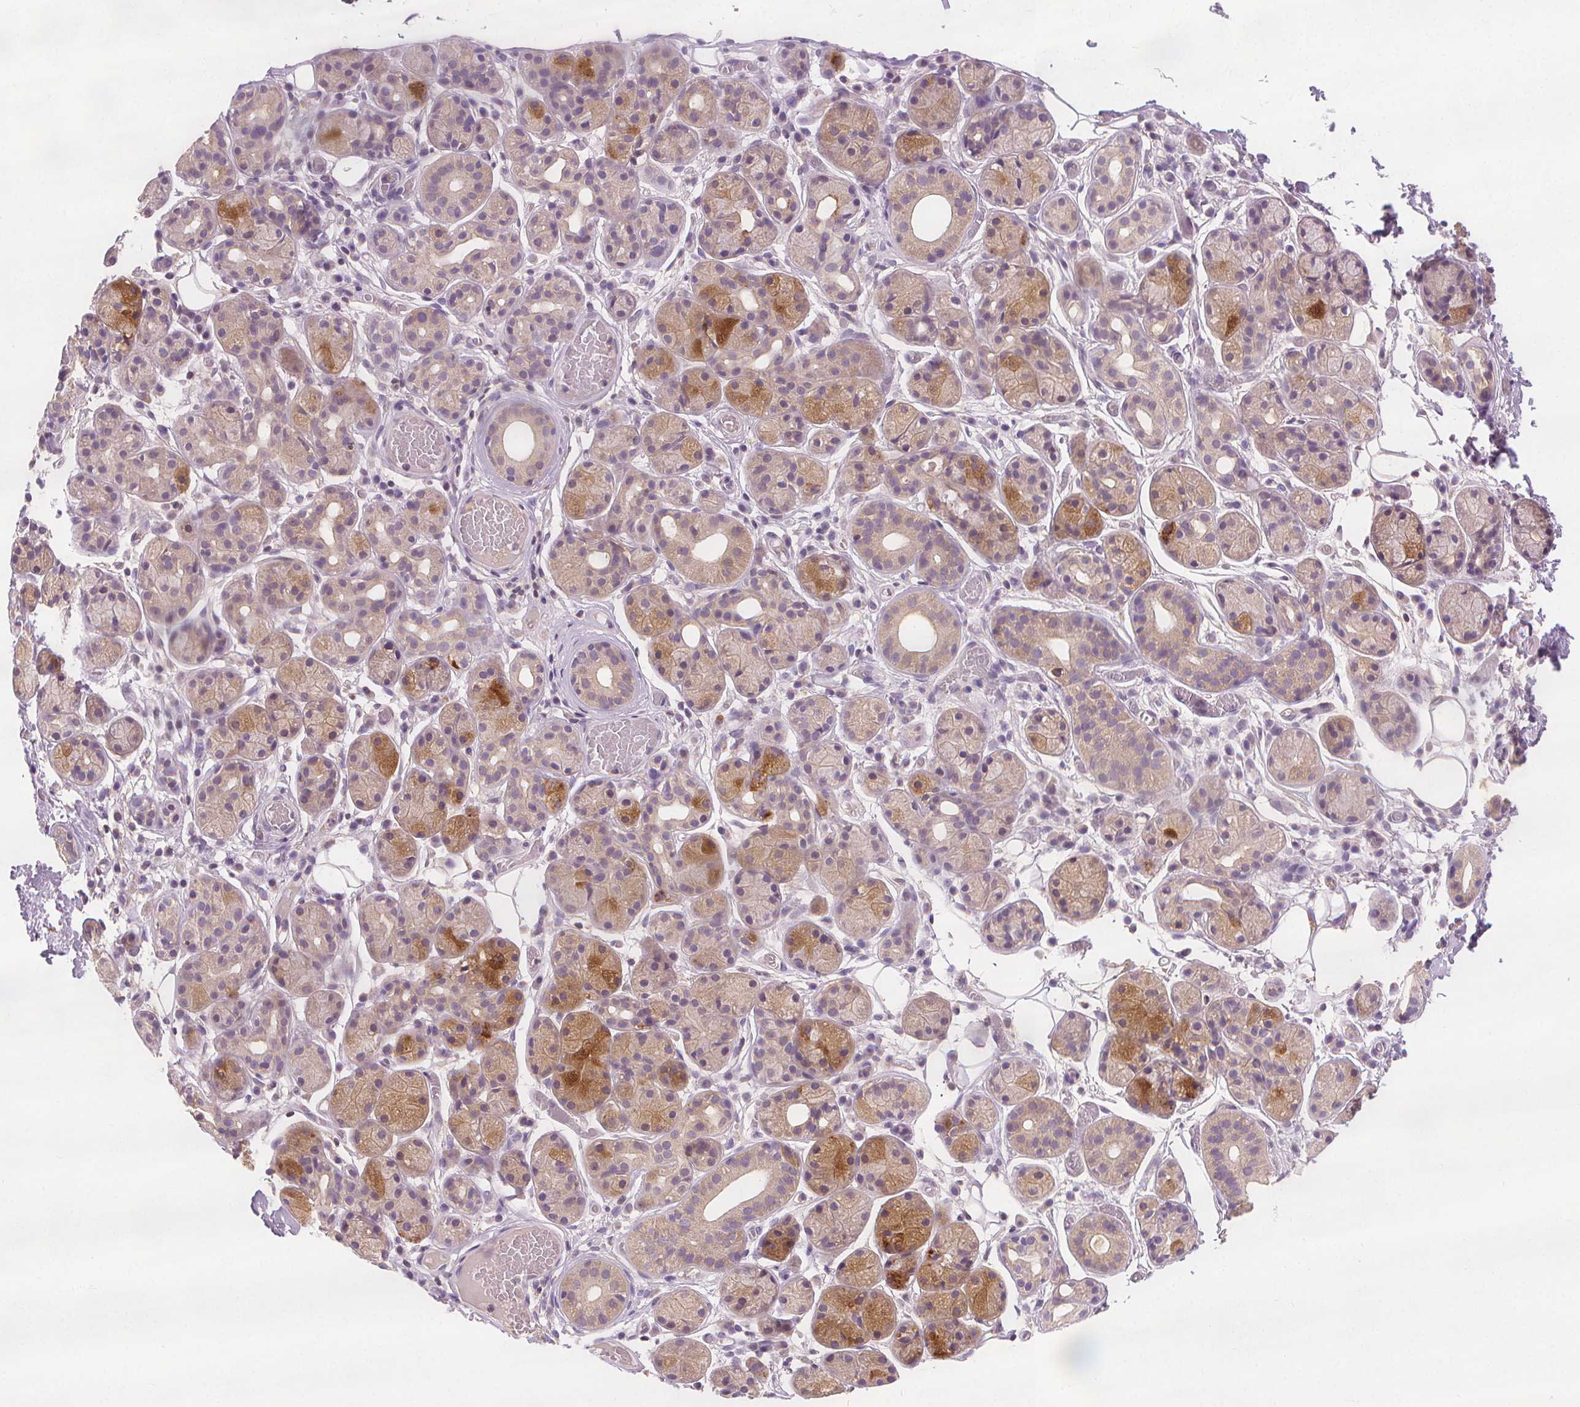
{"staining": {"intensity": "moderate", "quantity": "25%-75%", "location": "cytoplasmic/membranous"}, "tissue": "salivary gland", "cell_type": "Glandular cells", "image_type": "normal", "snomed": [{"axis": "morphology", "description": "Normal tissue, NOS"}, {"axis": "topography", "description": "Salivary gland"}, {"axis": "topography", "description": "Peripheral nerve tissue"}], "caption": "About 25%-75% of glandular cells in benign salivary gland exhibit moderate cytoplasmic/membranous protein positivity as visualized by brown immunohistochemical staining.", "gene": "RAB20", "patient": {"sex": "male", "age": 71}}